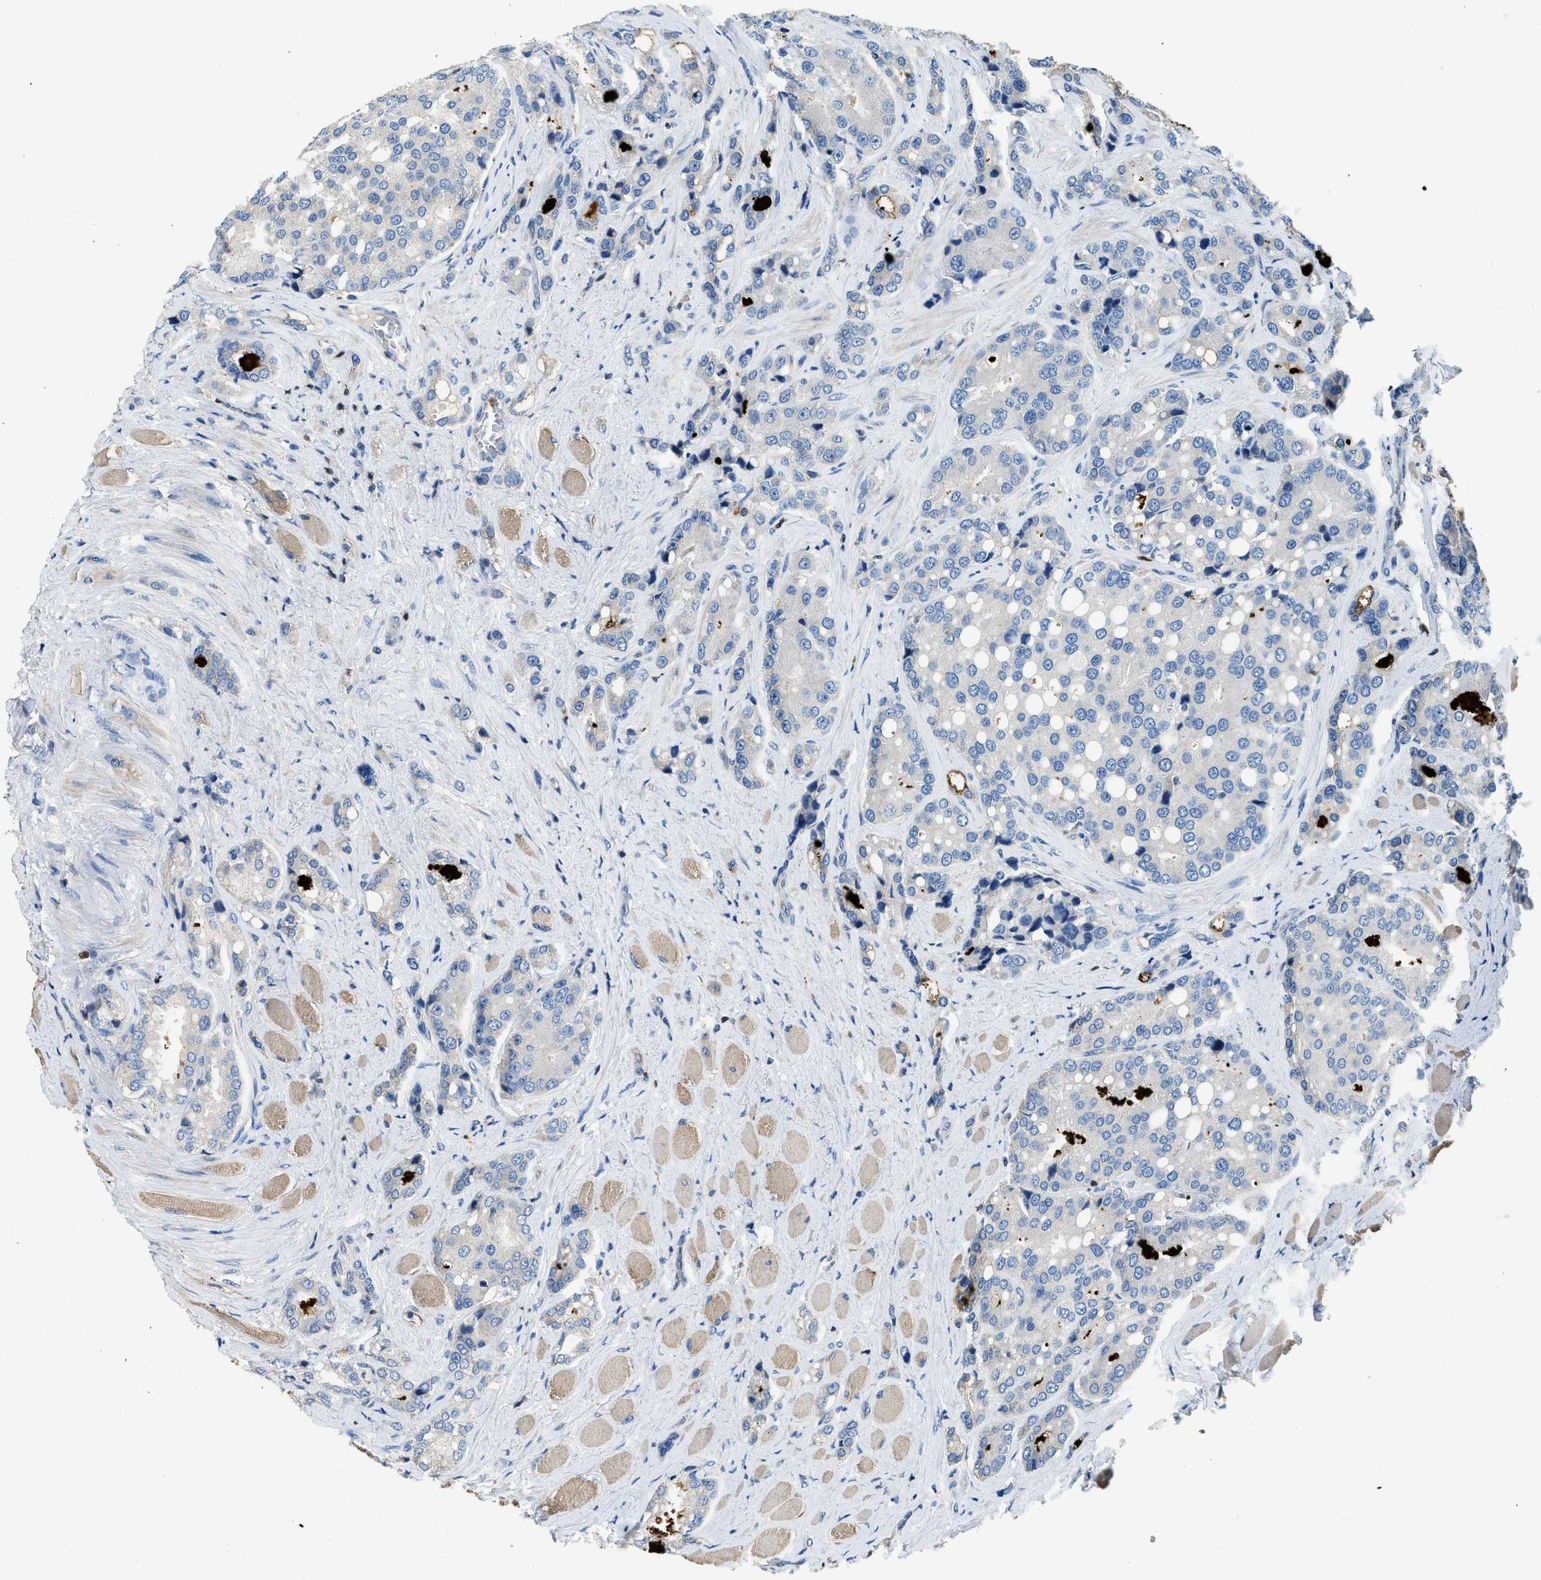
{"staining": {"intensity": "negative", "quantity": "none", "location": "none"}, "tissue": "prostate cancer", "cell_type": "Tumor cells", "image_type": "cancer", "snomed": [{"axis": "morphology", "description": "Adenocarcinoma, High grade"}, {"axis": "topography", "description": "Prostate"}], "caption": "IHC image of neoplastic tissue: human prostate adenocarcinoma (high-grade) stained with DAB exhibits no significant protein expression in tumor cells.", "gene": "TOX", "patient": {"sex": "male", "age": 50}}